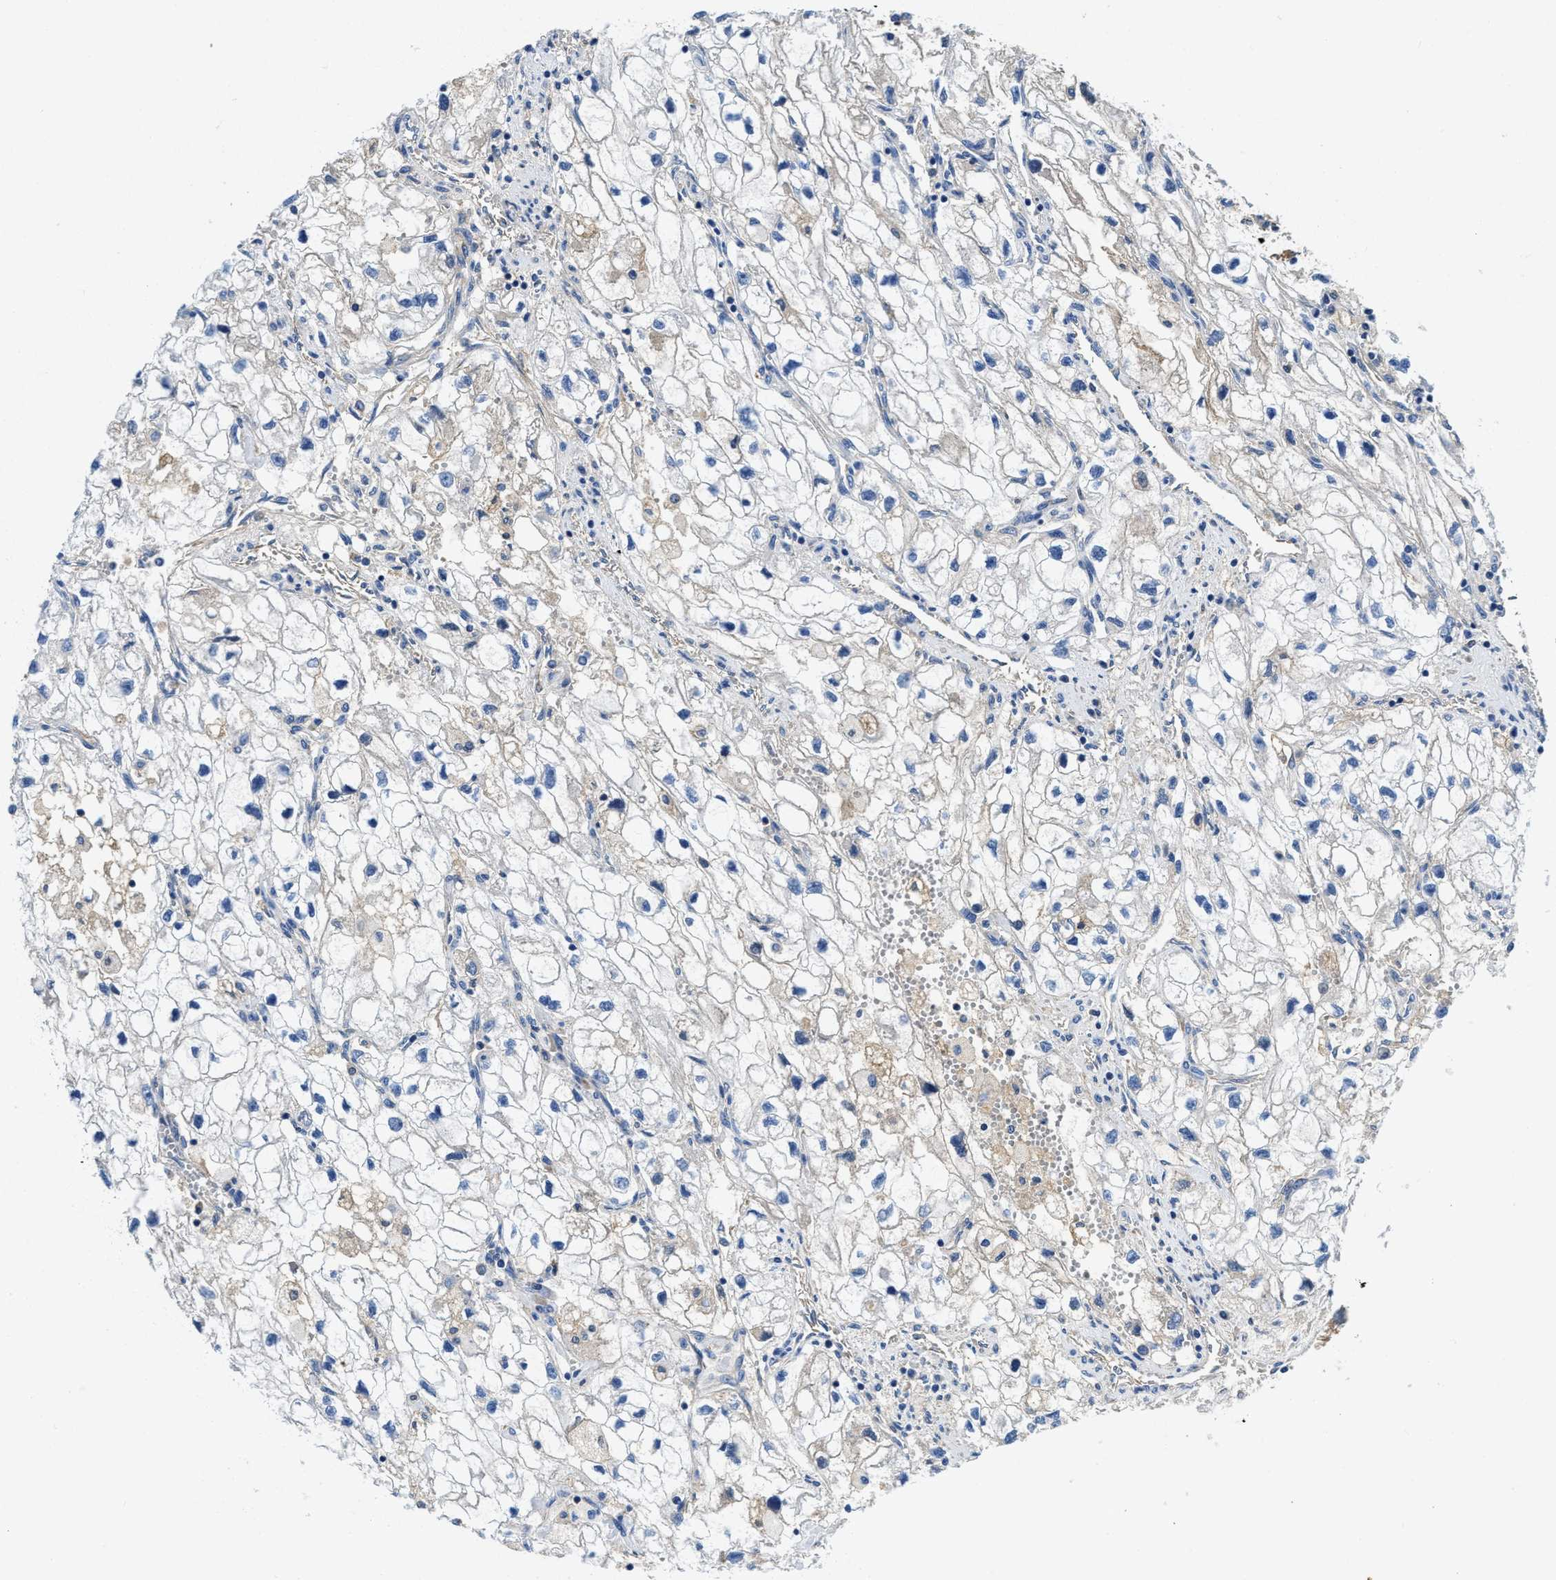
{"staining": {"intensity": "negative", "quantity": "none", "location": "none"}, "tissue": "renal cancer", "cell_type": "Tumor cells", "image_type": "cancer", "snomed": [{"axis": "morphology", "description": "Adenocarcinoma, NOS"}, {"axis": "topography", "description": "Kidney"}], "caption": "High magnification brightfield microscopy of adenocarcinoma (renal) stained with DAB (3,3'-diaminobenzidine) (brown) and counterstained with hematoxylin (blue): tumor cells show no significant expression.", "gene": "STAT2", "patient": {"sex": "female", "age": 70}}